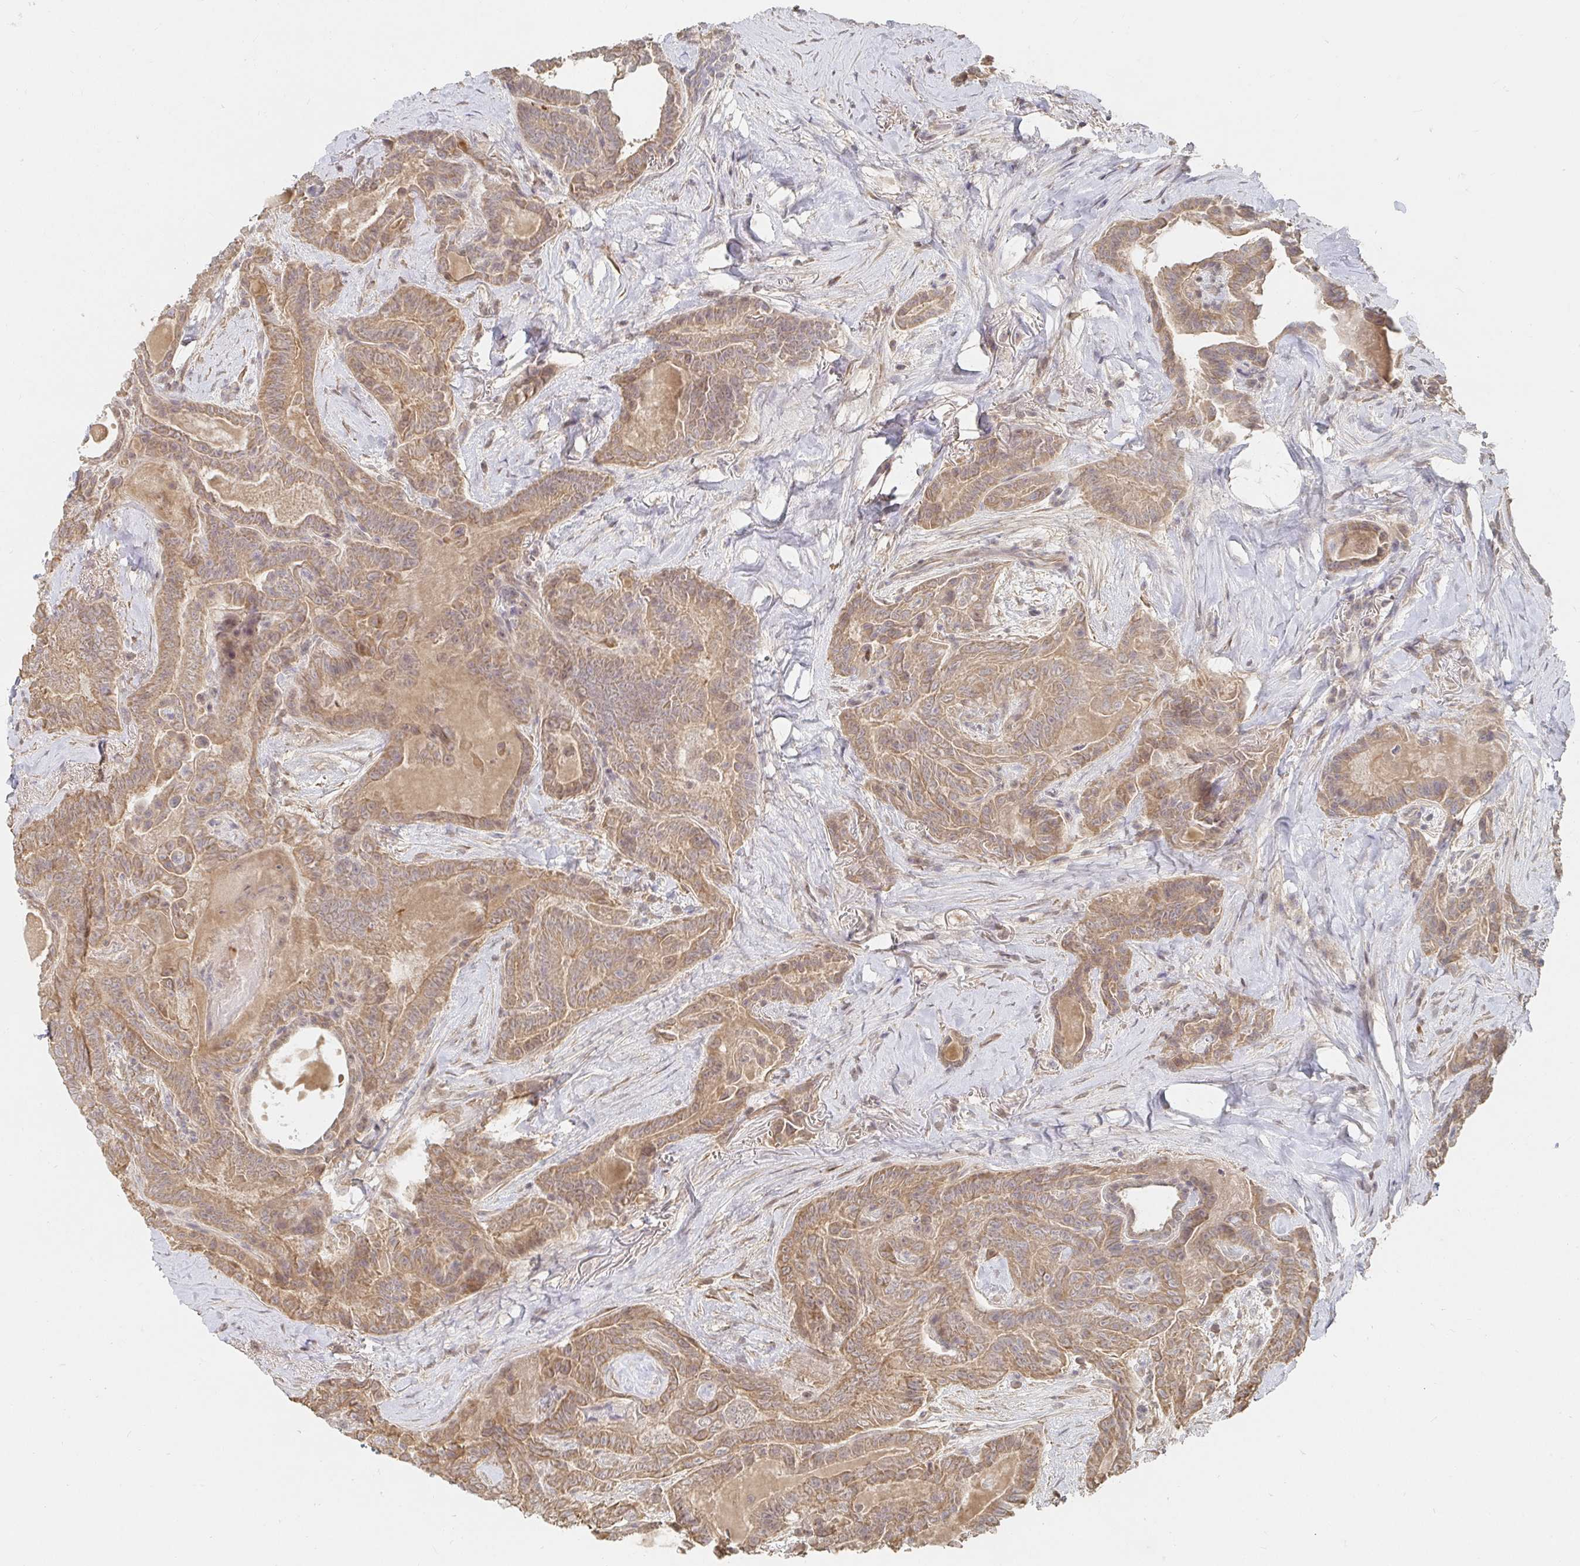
{"staining": {"intensity": "moderate", "quantity": ">75%", "location": "cytoplasmic/membranous"}, "tissue": "thyroid cancer", "cell_type": "Tumor cells", "image_type": "cancer", "snomed": [{"axis": "morphology", "description": "Papillary adenocarcinoma, NOS"}, {"axis": "topography", "description": "Thyroid gland"}], "caption": "Immunohistochemical staining of human thyroid cancer (papillary adenocarcinoma) exhibits medium levels of moderate cytoplasmic/membranous staining in approximately >75% of tumor cells. (brown staining indicates protein expression, while blue staining denotes nuclei).", "gene": "NME9", "patient": {"sex": "female", "age": 61}}